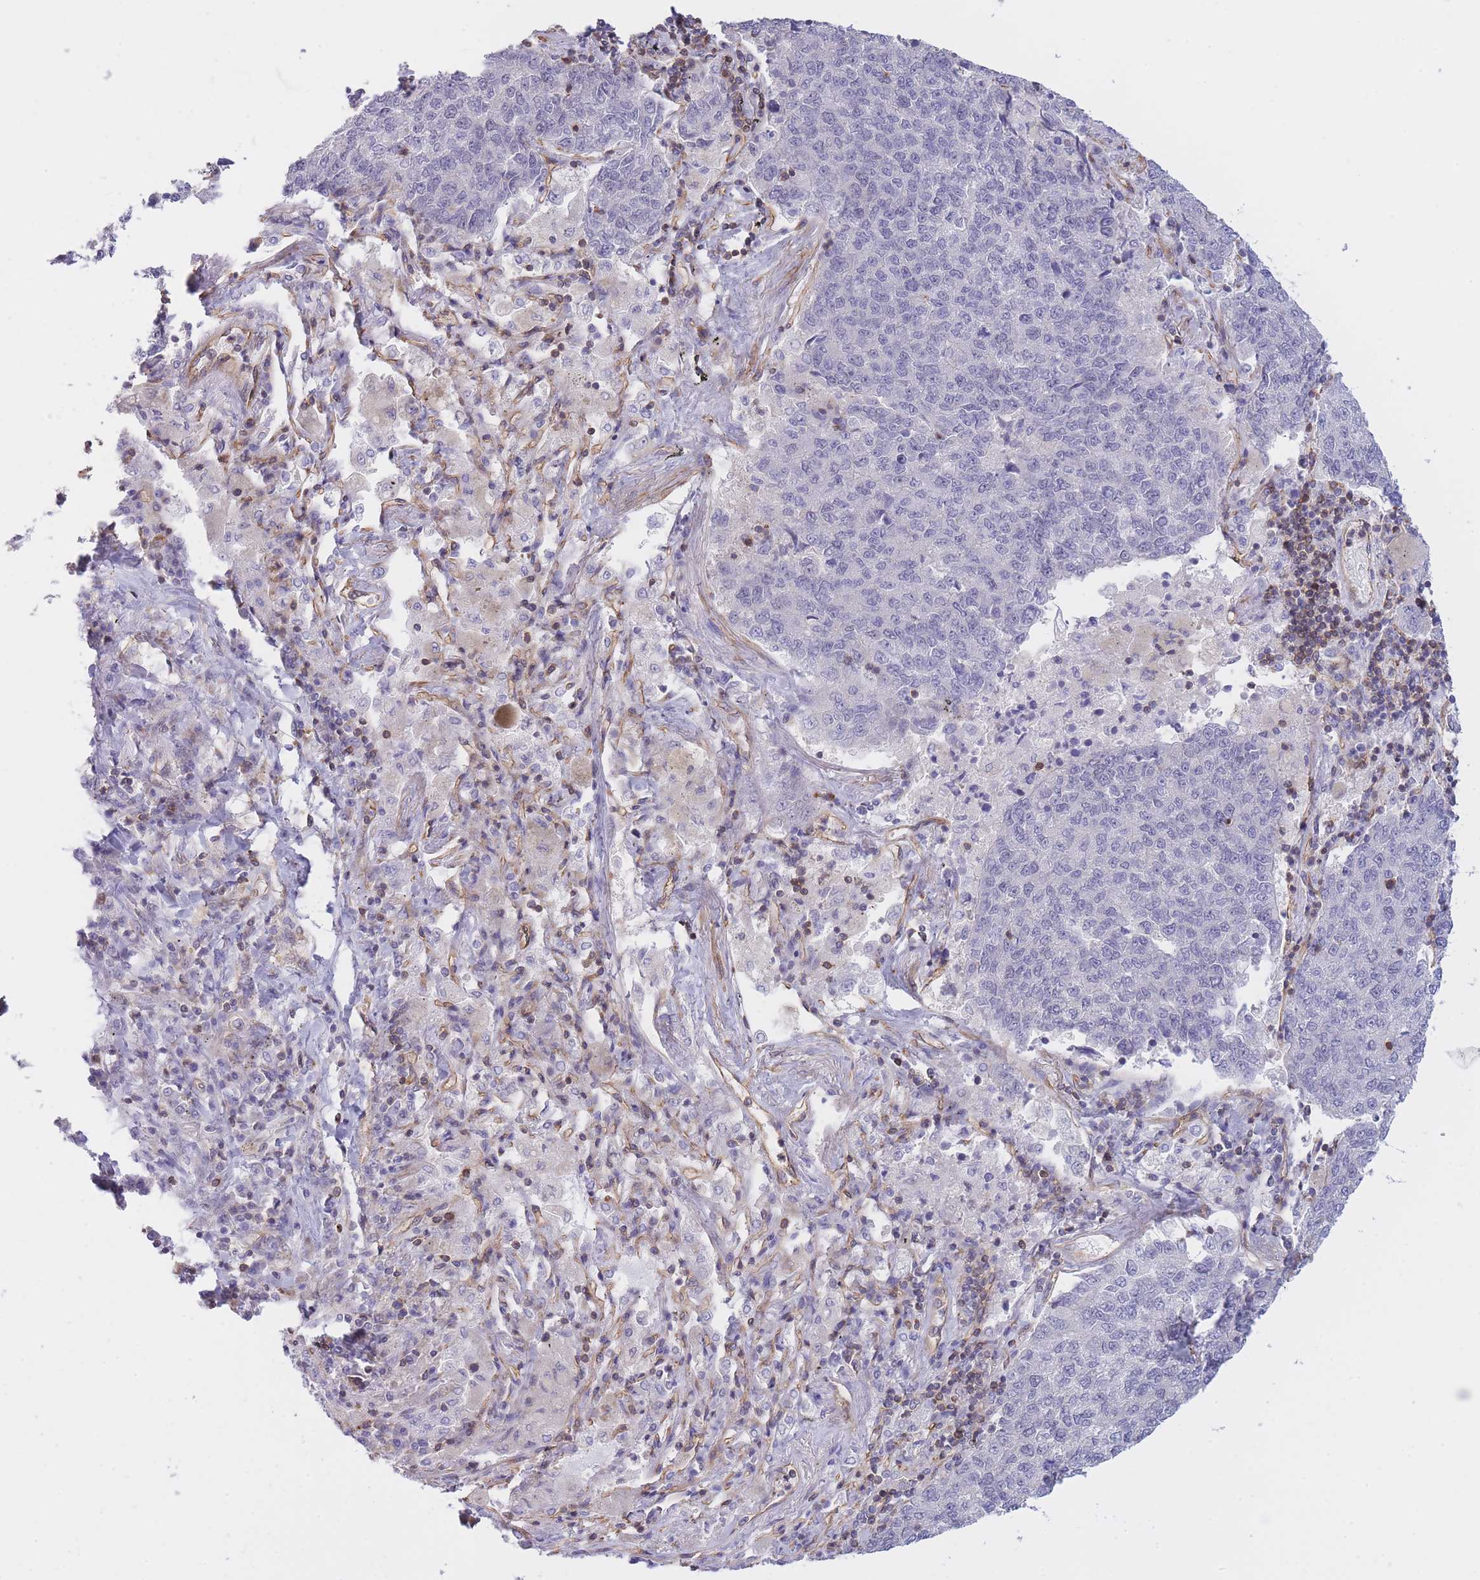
{"staining": {"intensity": "negative", "quantity": "none", "location": "none"}, "tissue": "lung cancer", "cell_type": "Tumor cells", "image_type": "cancer", "snomed": [{"axis": "morphology", "description": "Adenocarcinoma, NOS"}, {"axis": "topography", "description": "Lung"}], "caption": "DAB immunohistochemical staining of lung adenocarcinoma reveals no significant staining in tumor cells. (DAB (3,3'-diaminobenzidine) IHC visualized using brightfield microscopy, high magnification).", "gene": "CDC25B", "patient": {"sex": "male", "age": 49}}